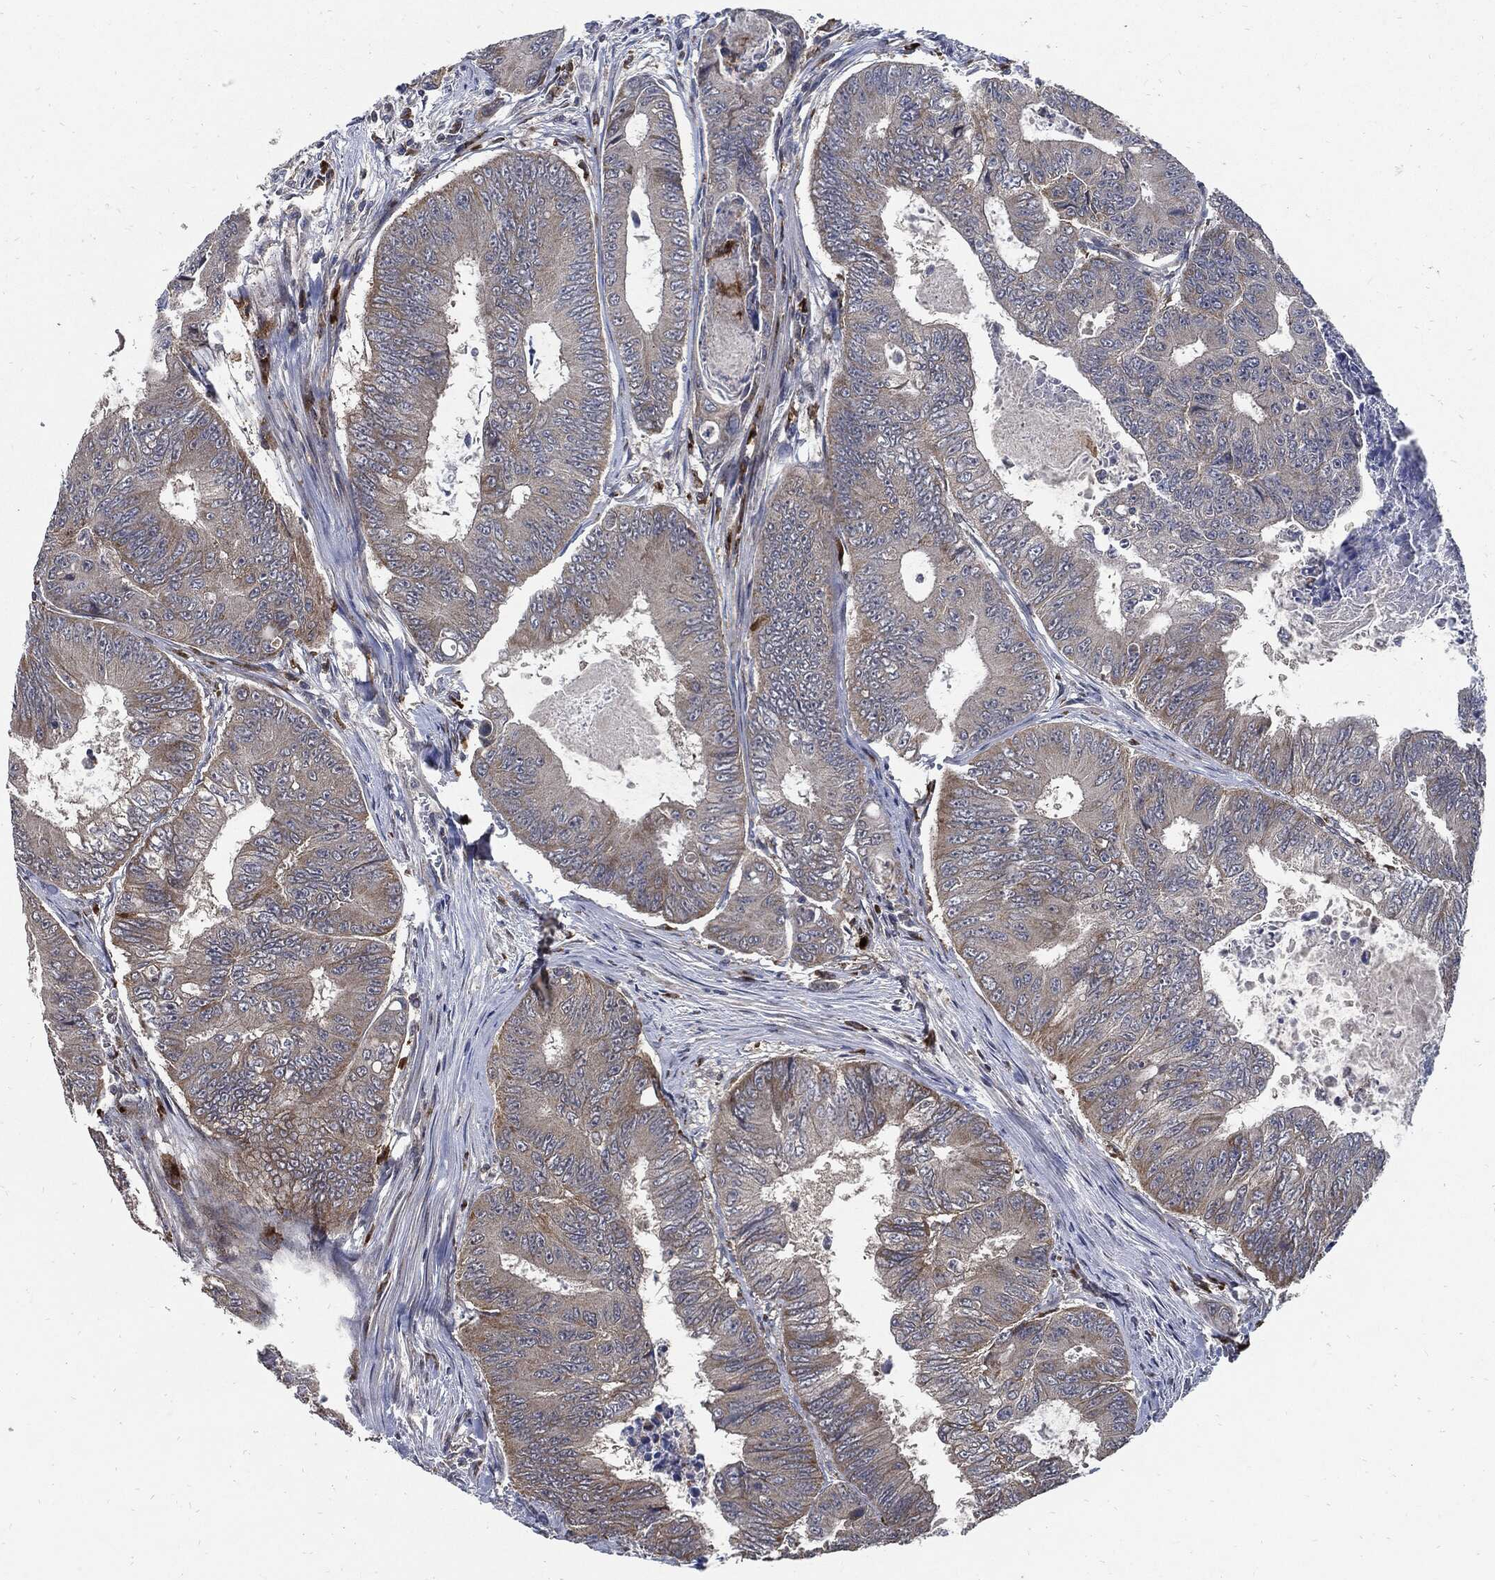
{"staining": {"intensity": "weak", "quantity": "<25%", "location": "cytoplasmic/membranous"}, "tissue": "colorectal cancer", "cell_type": "Tumor cells", "image_type": "cancer", "snomed": [{"axis": "morphology", "description": "Adenocarcinoma, NOS"}, {"axis": "topography", "description": "Colon"}], "caption": "The histopathology image demonstrates no significant expression in tumor cells of colorectal adenocarcinoma.", "gene": "SLC31A2", "patient": {"sex": "female", "age": 48}}